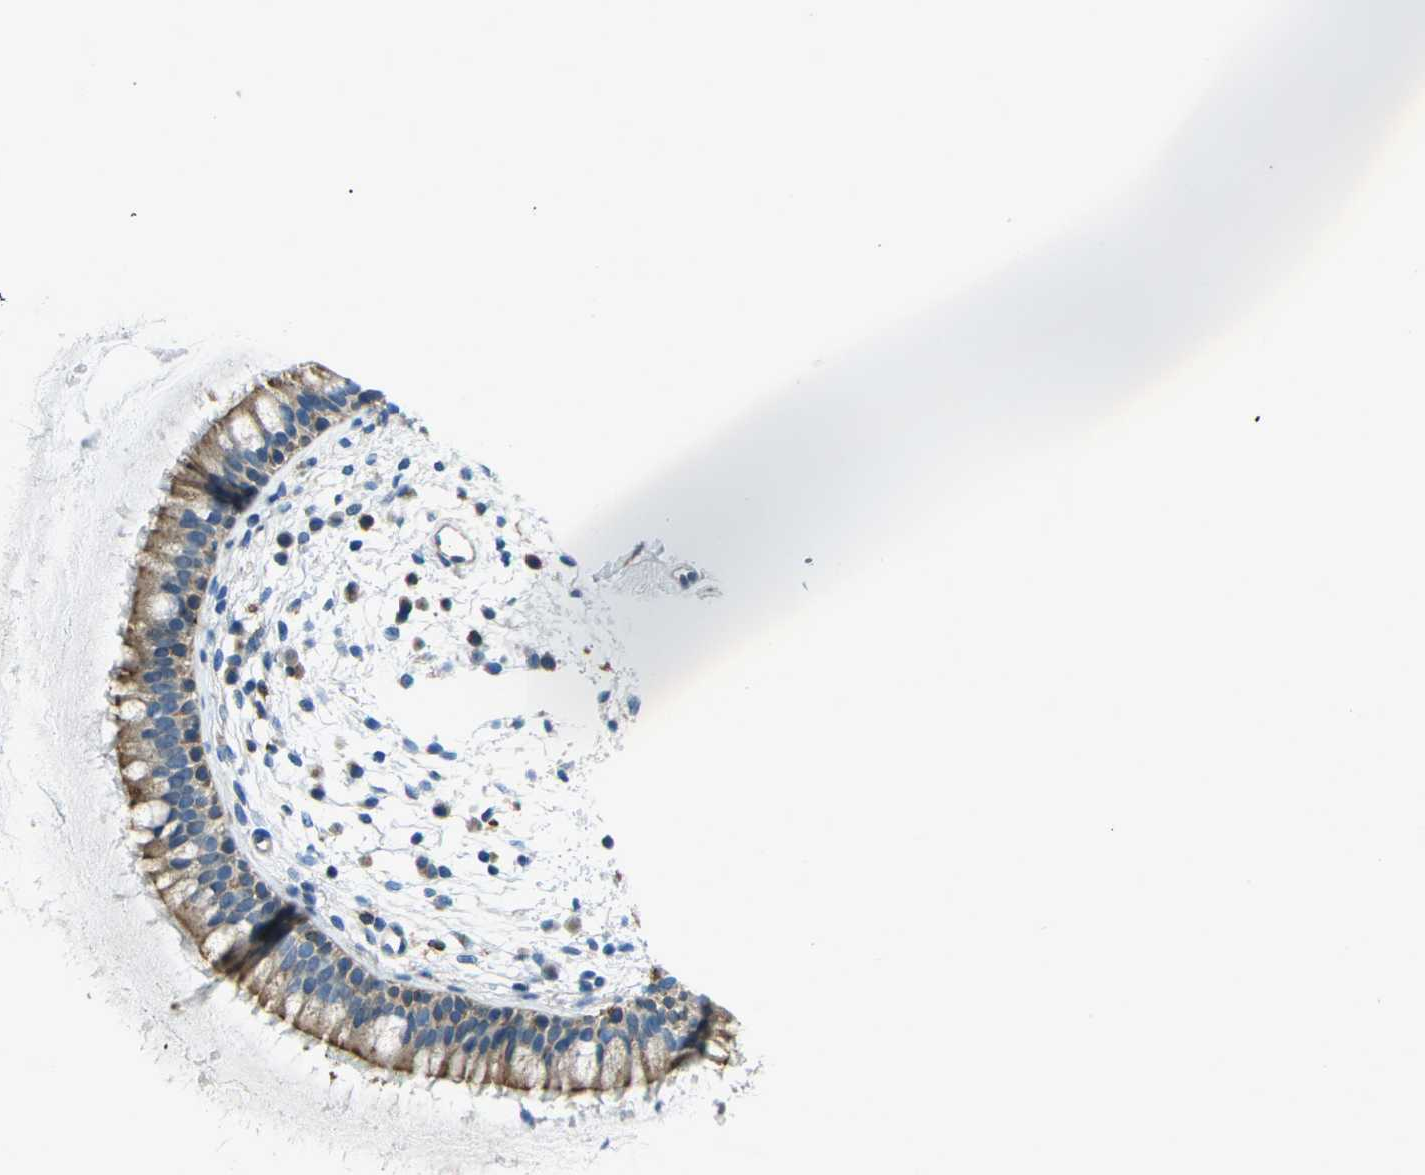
{"staining": {"intensity": "moderate", "quantity": ">75%", "location": "cytoplasmic/membranous"}, "tissue": "nasopharynx", "cell_type": "Respiratory epithelial cells", "image_type": "normal", "snomed": [{"axis": "morphology", "description": "Normal tissue, NOS"}, {"axis": "topography", "description": "Nasopharynx"}], "caption": "A high-resolution image shows immunohistochemistry staining of normal nasopharynx, which demonstrates moderate cytoplasmic/membranous staining in about >75% of respiratory epithelial cells.", "gene": "CDK17", "patient": {"sex": "male", "age": 21}}